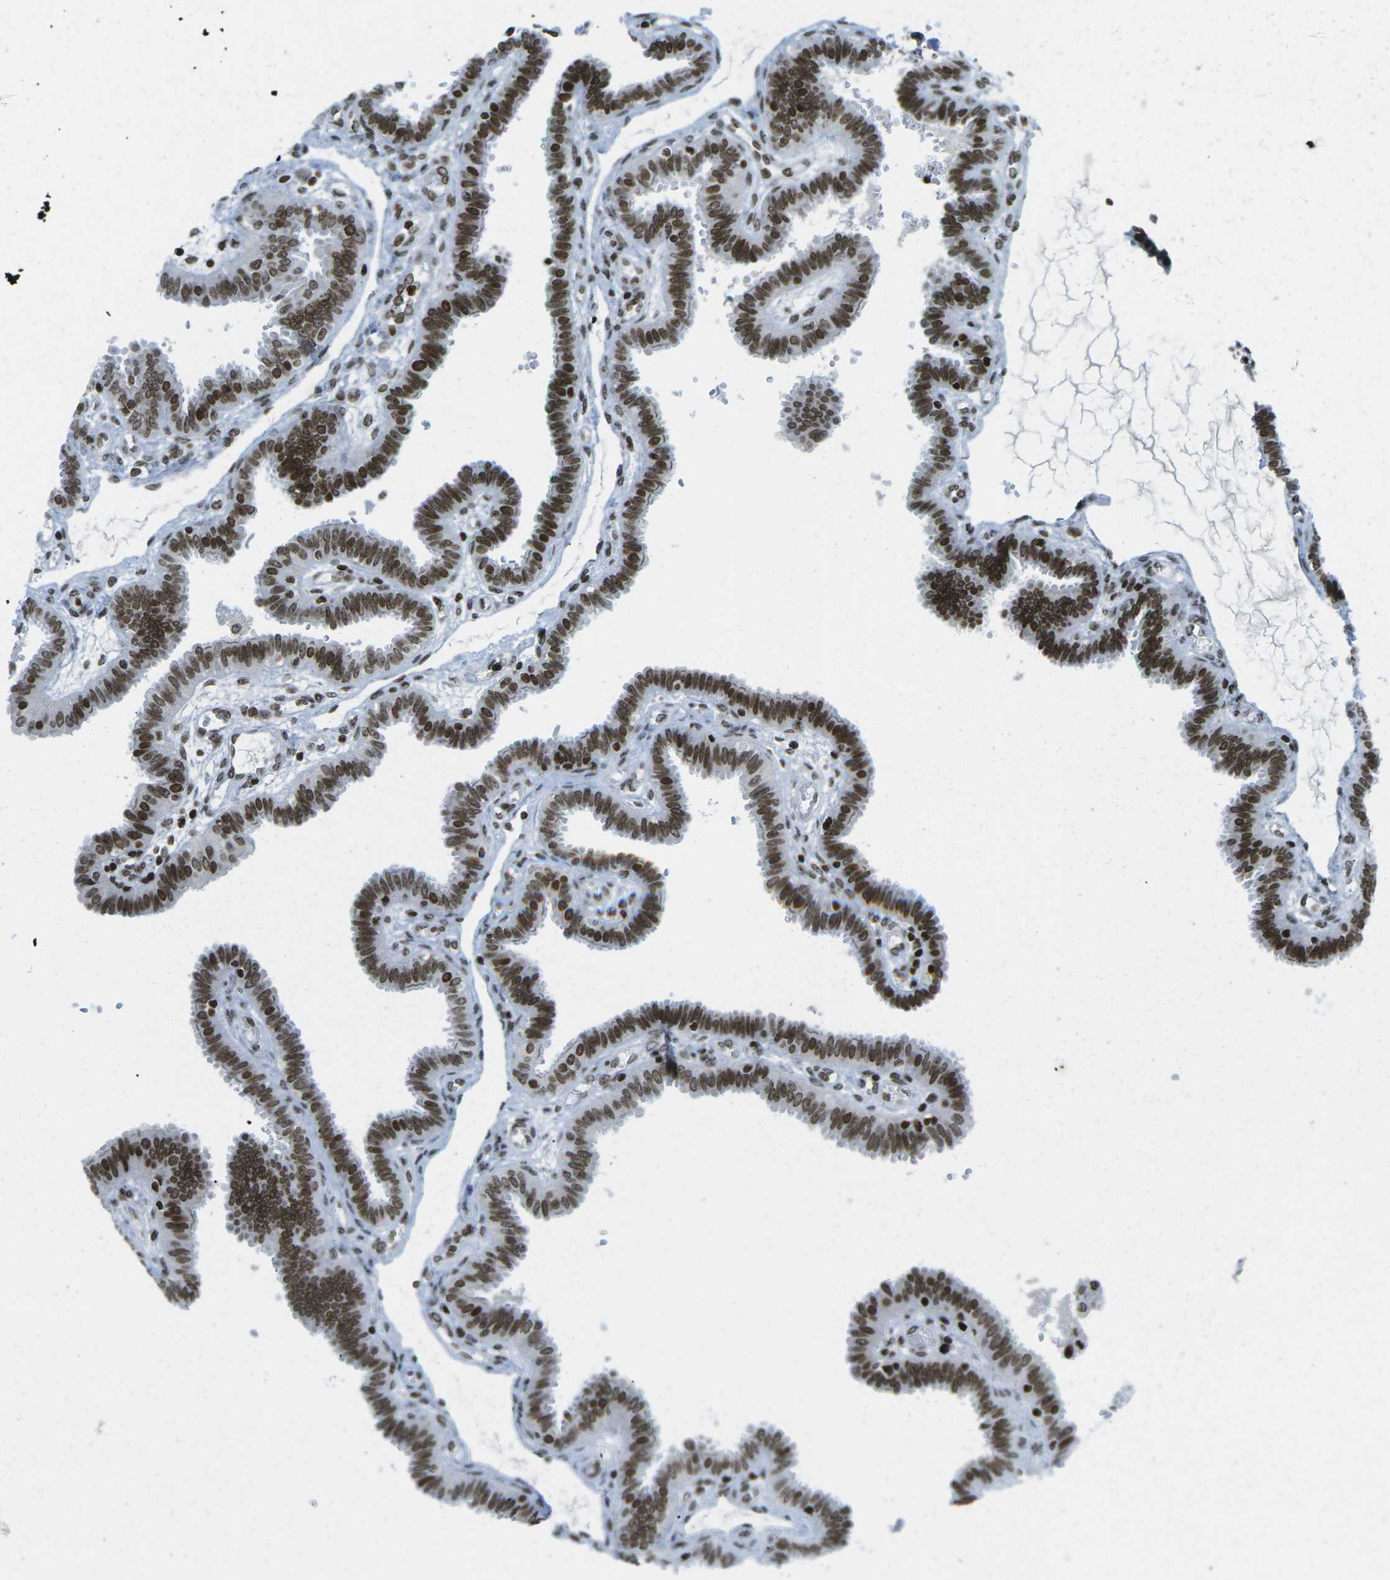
{"staining": {"intensity": "strong", "quantity": ">75%", "location": "nuclear"}, "tissue": "fallopian tube", "cell_type": "Glandular cells", "image_type": "normal", "snomed": [{"axis": "morphology", "description": "Normal tissue, NOS"}, {"axis": "topography", "description": "Fallopian tube"}], "caption": "Immunohistochemistry (IHC) image of benign fallopian tube stained for a protein (brown), which demonstrates high levels of strong nuclear staining in about >75% of glandular cells.", "gene": "EME1", "patient": {"sex": "female", "age": 32}}